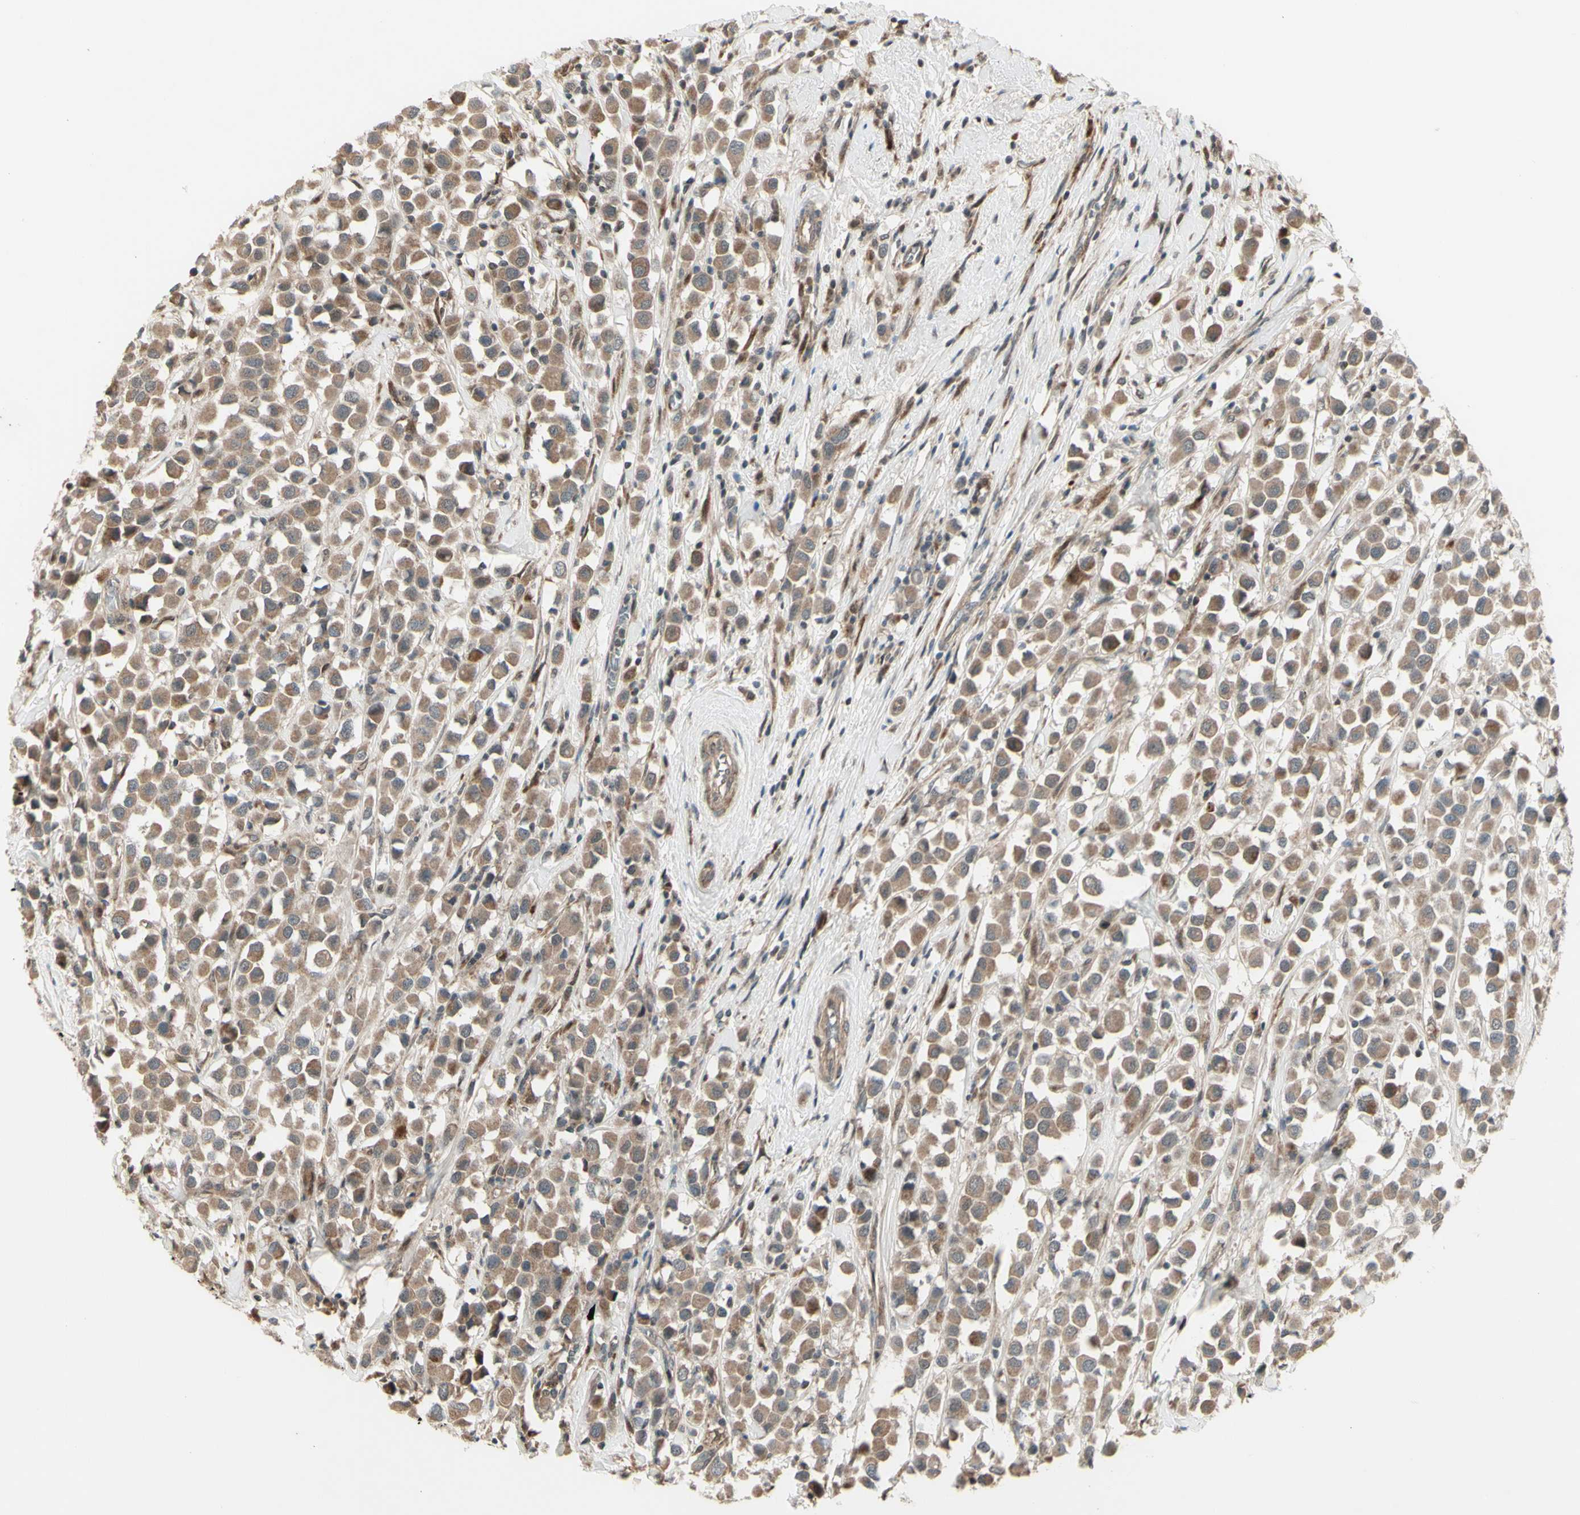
{"staining": {"intensity": "moderate", "quantity": ">75%", "location": "cytoplasmic/membranous"}, "tissue": "breast cancer", "cell_type": "Tumor cells", "image_type": "cancer", "snomed": [{"axis": "morphology", "description": "Duct carcinoma"}, {"axis": "topography", "description": "Breast"}], "caption": "Moderate cytoplasmic/membranous protein positivity is seen in about >75% of tumor cells in breast cancer (infiltrating ductal carcinoma). Using DAB (3,3'-diaminobenzidine) (brown) and hematoxylin (blue) stains, captured at high magnification using brightfield microscopy.", "gene": "OSTM1", "patient": {"sex": "female", "age": 61}}